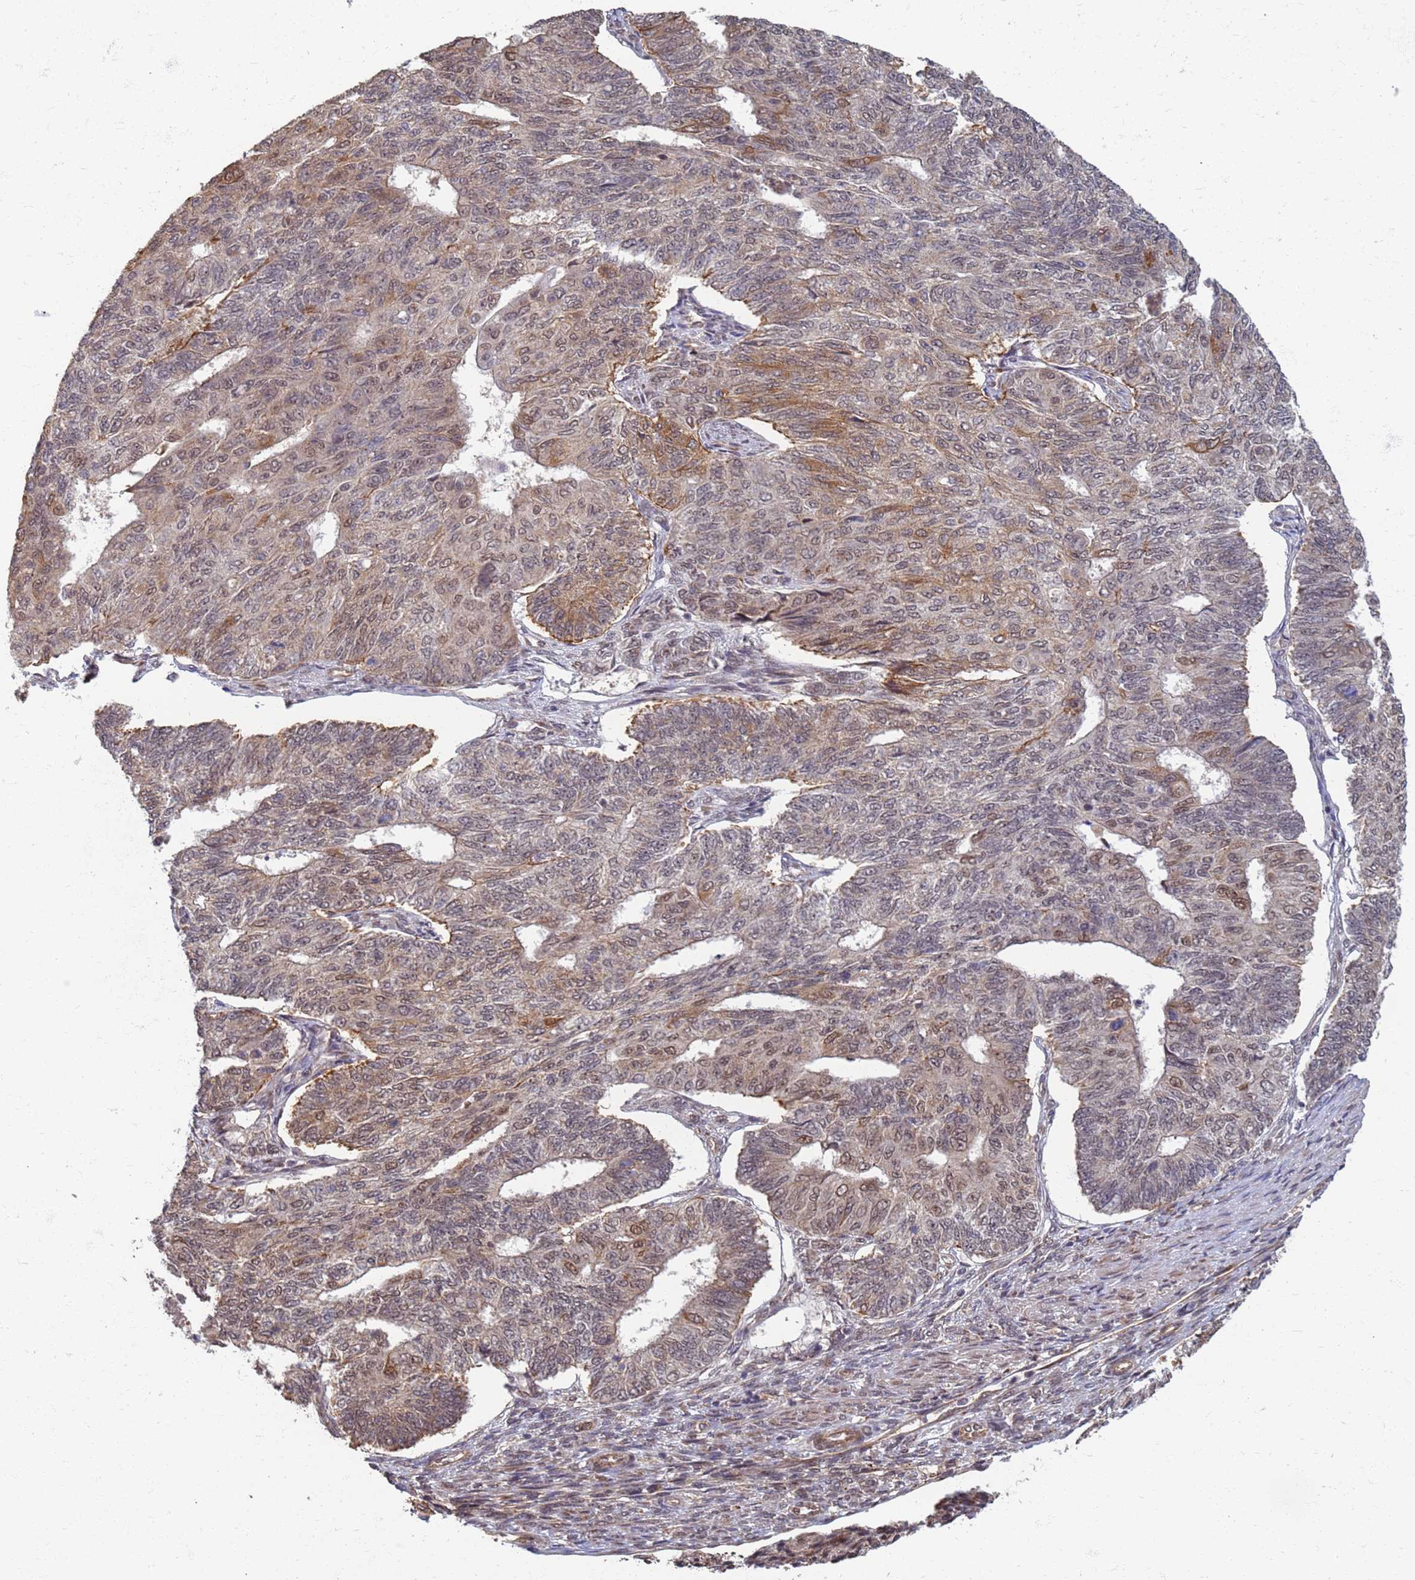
{"staining": {"intensity": "moderate", "quantity": "25%-75%", "location": "cytoplasmic/membranous,nuclear"}, "tissue": "endometrial cancer", "cell_type": "Tumor cells", "image_type": "cancer", "snomed": [{"axis": "morphology", "description": "Adenocarcinoma, NOS"}, {"axis": "topography", "description": "Endometrium"}], "caption": "A brown stain shows moderate cytoplasmic/membranous and nuclear positivity of a protein in endometrial adenocarcinoma tumor cells. The protein is shown in brown color, while the nuclei are stained blue.", "gene": "ITGB4", "patient": {"sex": "female", "age": 32}}